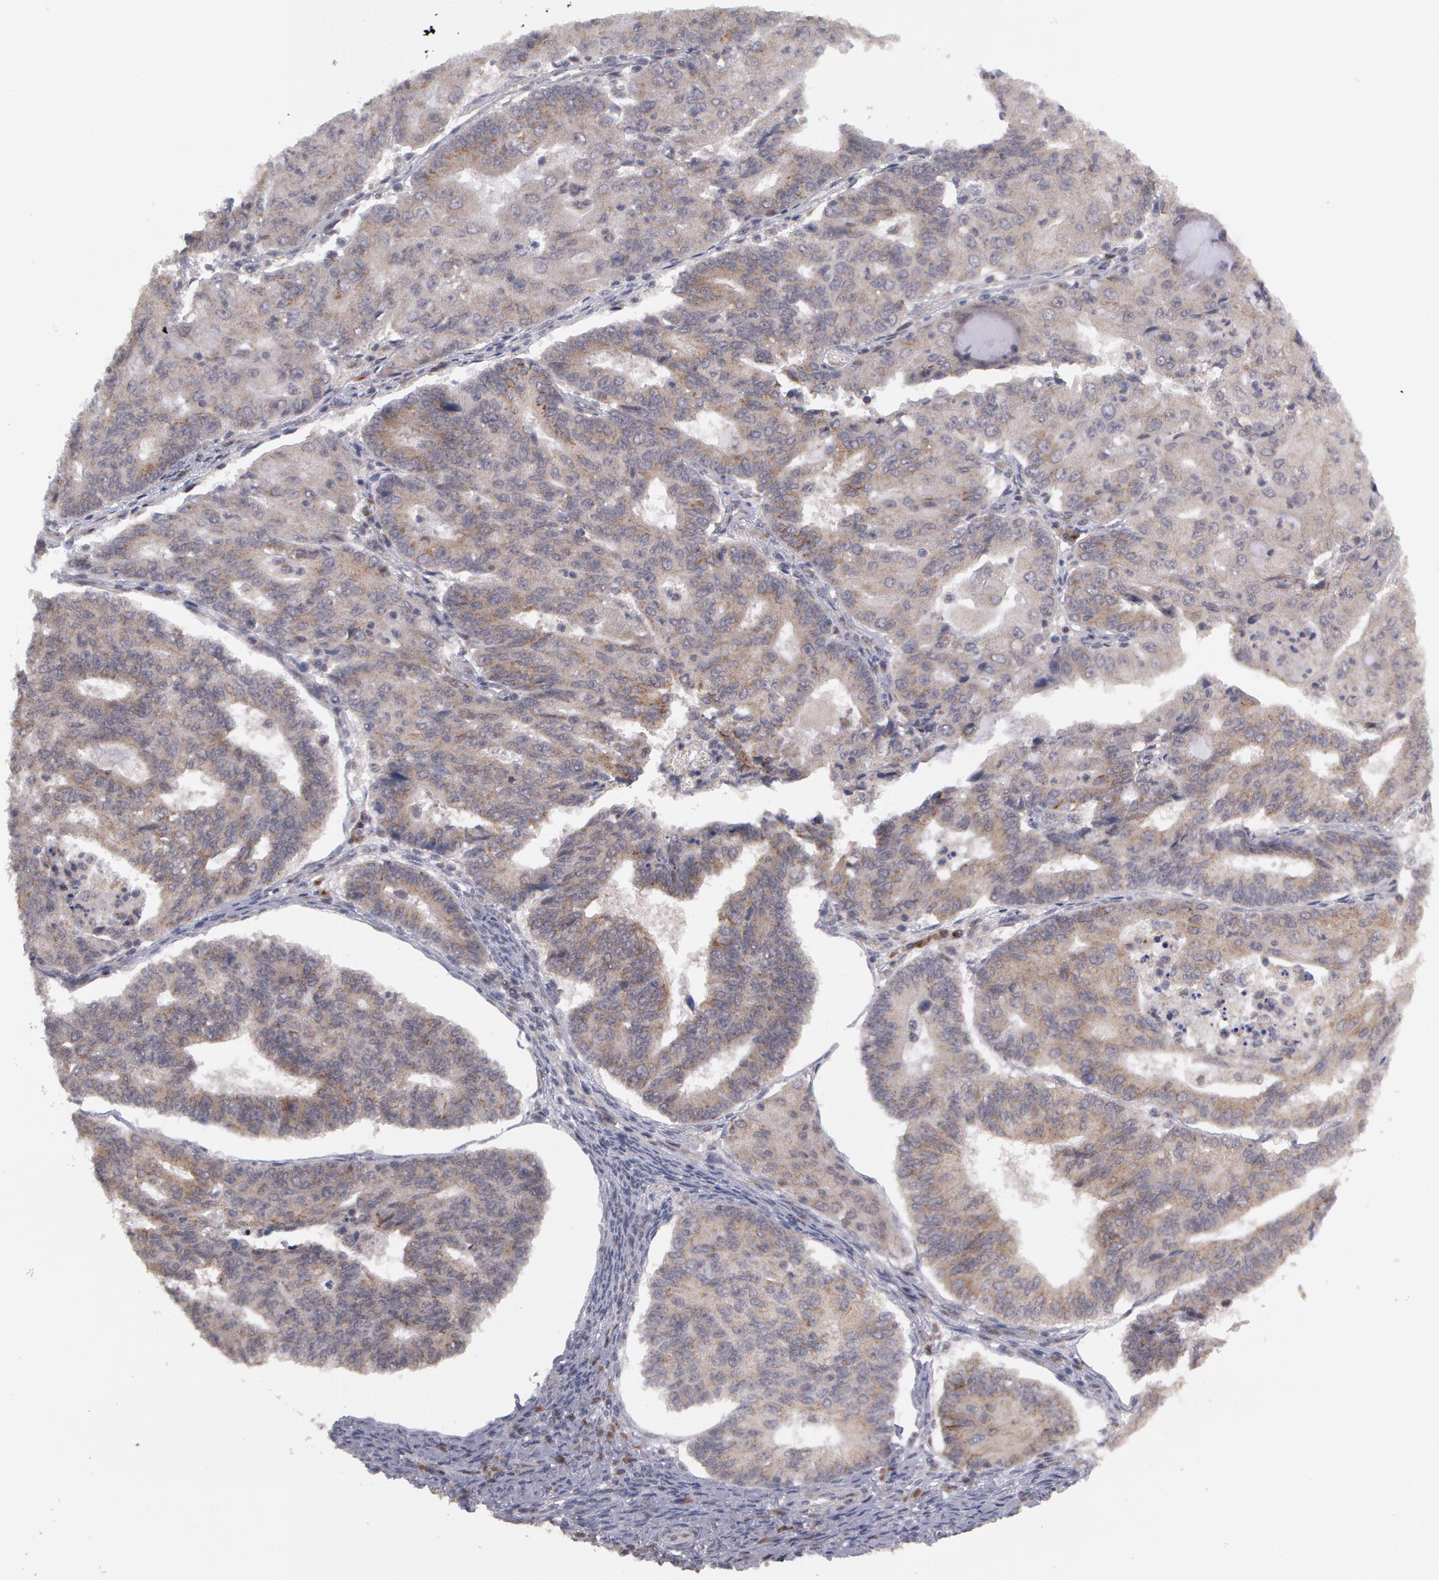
{"staining": {"intensity": "negative", "quantity": "none", "location": "none"}, "tissue": "endometrial cancer", "cell_type": "Tumor cells", "image_type": "cancer", "snomed": [{"axis": "morphology", "description": "Adenocarcinoma, NOS"}, {"axis": "topography", "description": "Endometrium"}], "caption": "Tumor cells are negative for protein expression in human adenocarcinoma (endometrial).", "gene": "STX5", "patient": {"sex": "female", "age": 56}}